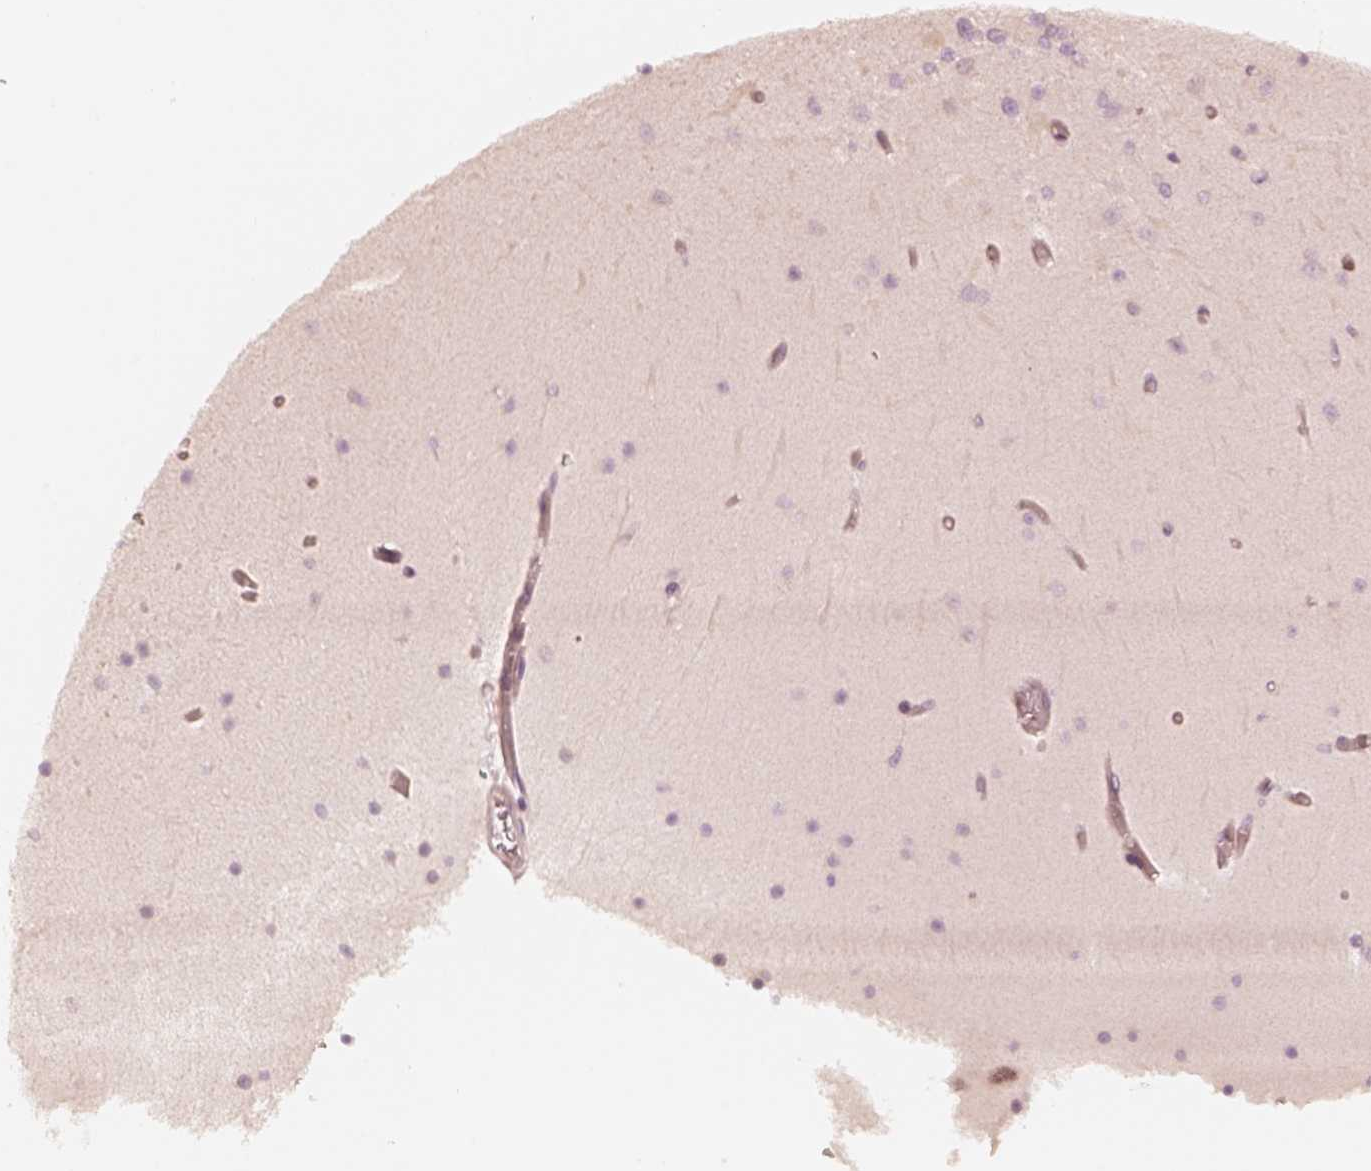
{"staining": {"intensity": "negative", "quantity": "none", "location": "none"}, "tissue": "cerebellum", "cell_type": "Cells in granular layer", "image_type": "normal", "snomed": [{"axis": "morphology", "description": "Normal tissue, NOS"}, {"axis": "topography", "description": "Cerebellum"}], "caption": "This is an immunohistochemistry photomicrograph of benign cerebellum. There is no positivity in cells in granular layer.", "gene": "GORASP2", "patient": {"sex": "female", "age": 28}}